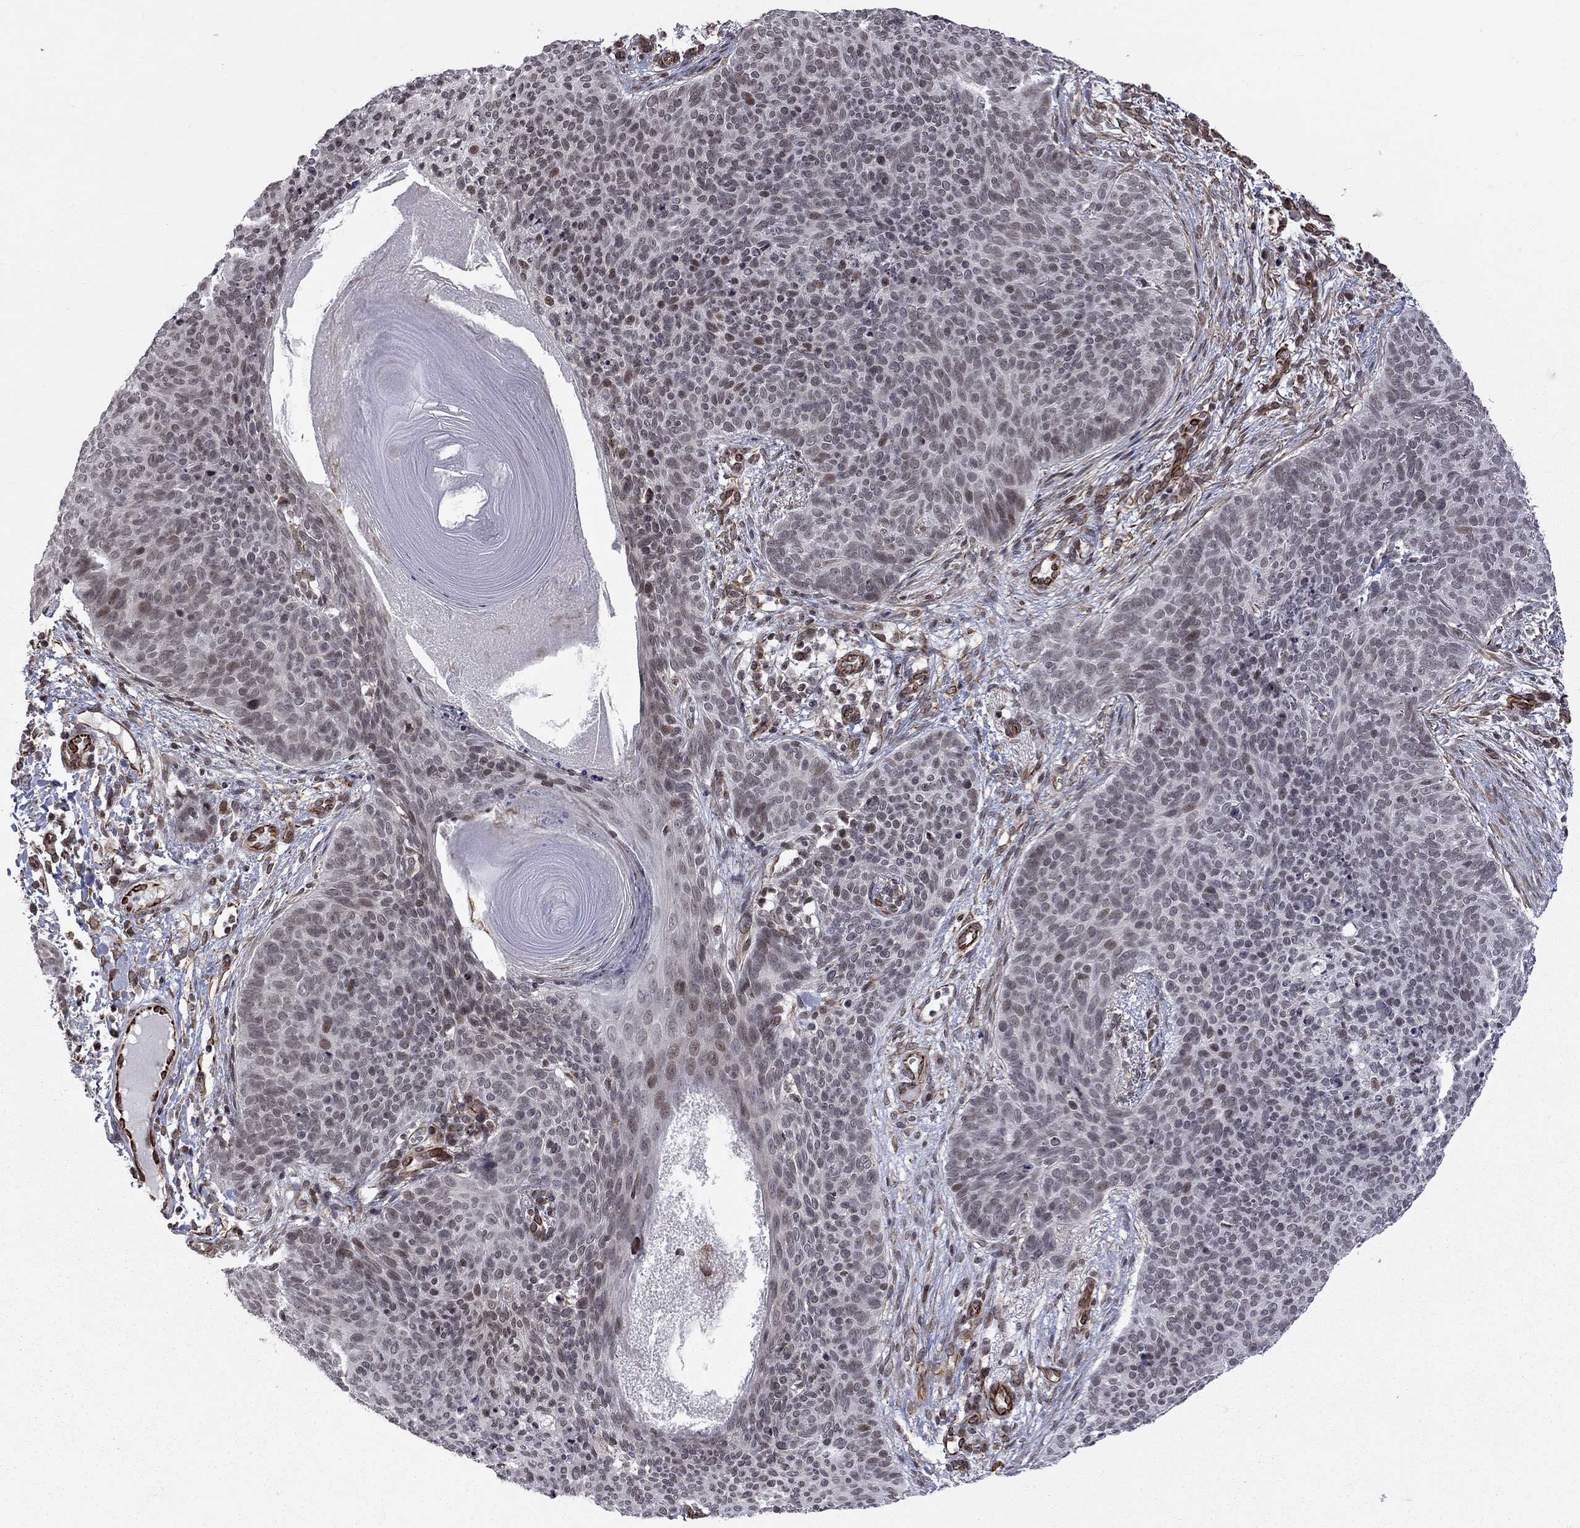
{"staining": {"intensity": "weak", "quantity": "<25%", "location": "nuclear"}, "tissue": "skin cancer", "cell_type": "Tumor cells", "image_type": "cancer", "snomed": [{"axis": "morphology", "description": "Basal cell carcinoma"}, {"axis": "topography", "description": "Skin"}], "caption": "Tumor cells are negative for protein expression in human basal cell carcinoma (skin).", "gene": "MTNR1B", "patient": {"sex": "male", "age": 64}}